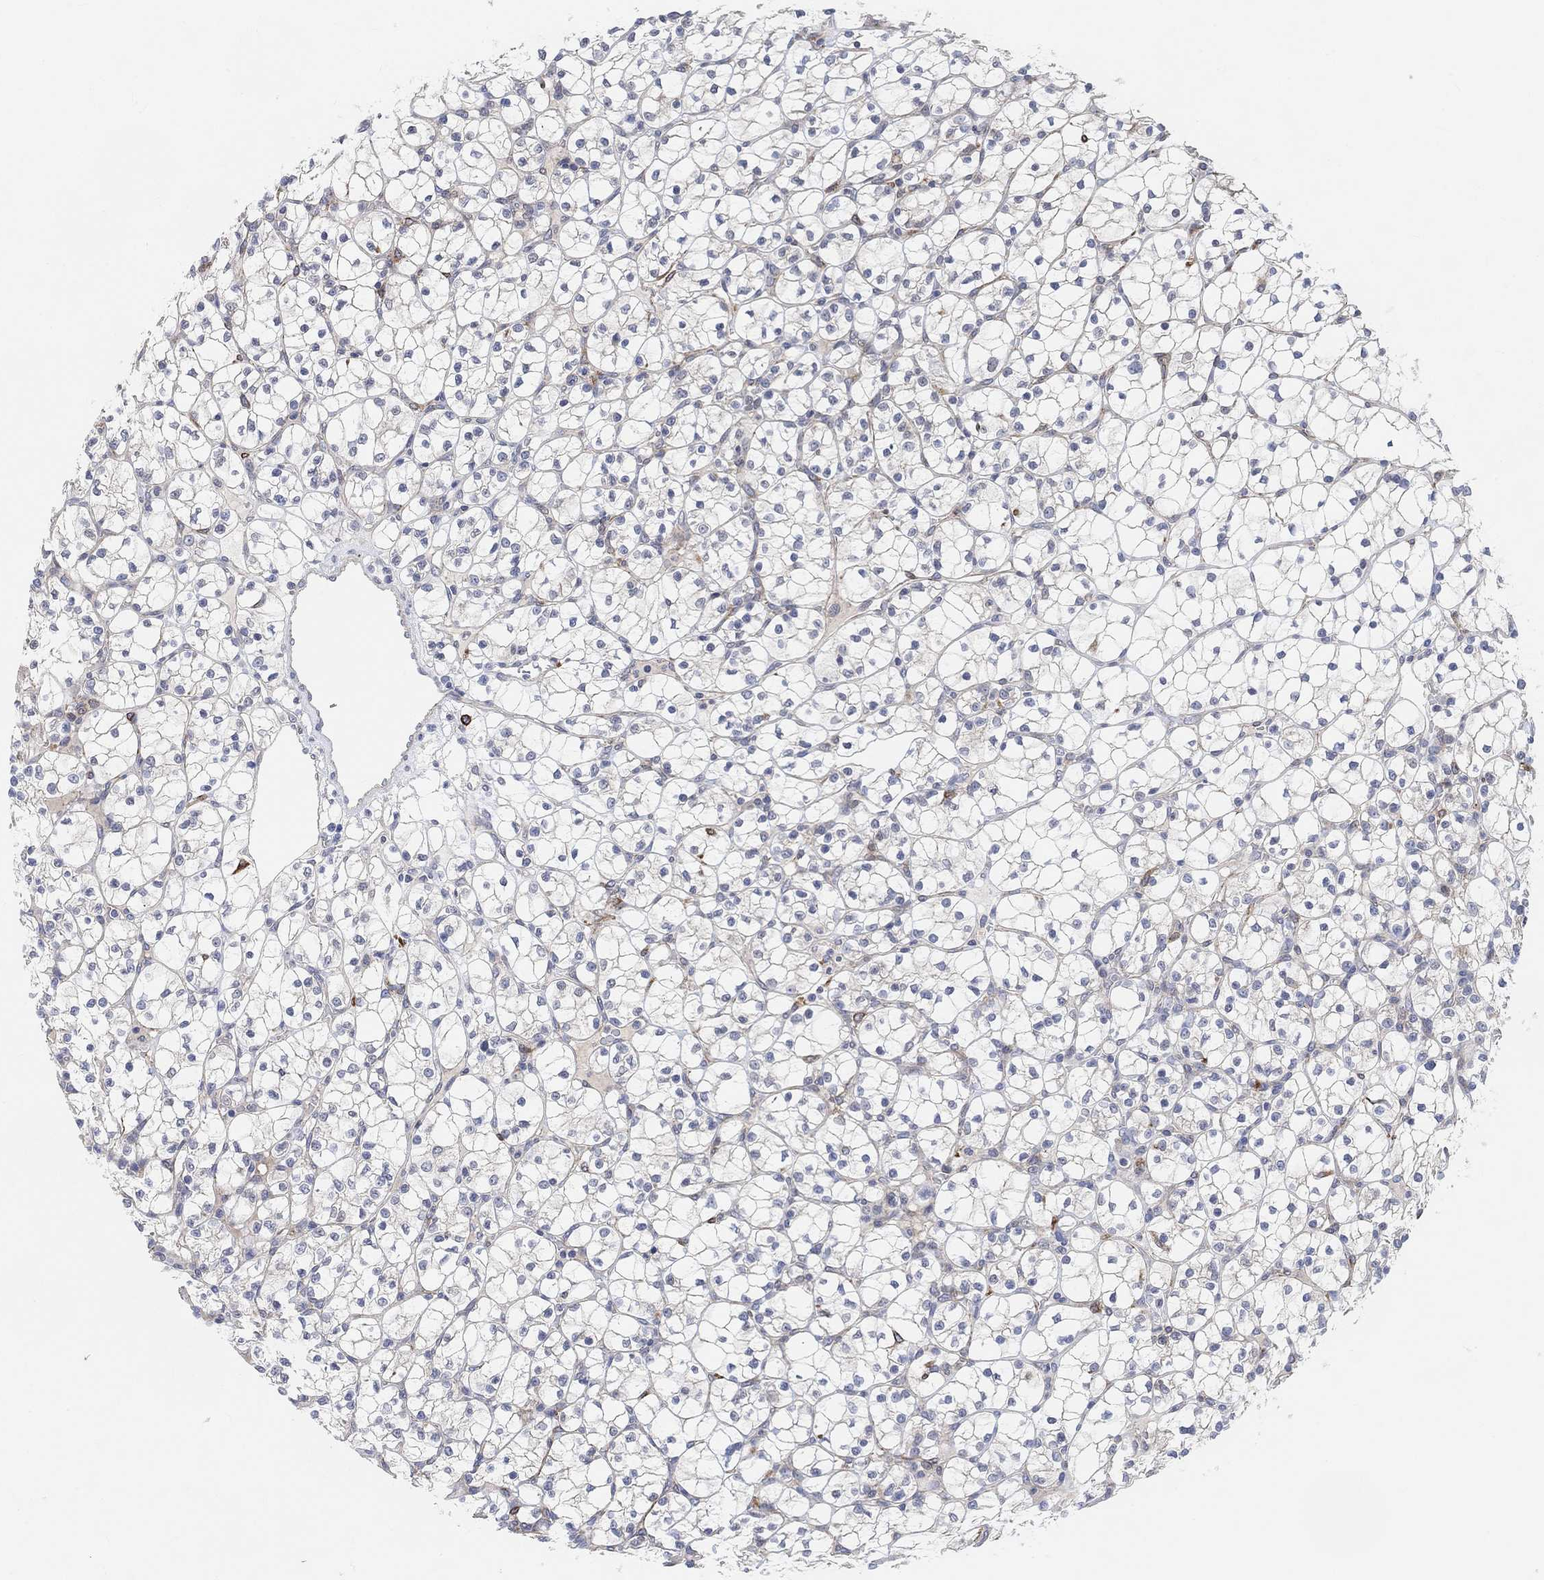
{"staining": {"intensity": "negative", "quantity": "none", "location": "none"}, "tissue": "renal cancer", "cell_type": "Tumor cells", "image_type": "cancer", "snomed": [{"axis": "morphology", "description": "Adenocarcinoma, NOS"}, {"axis": "topography", "description": "Kidney"}], "caption": "Immunohistochemistry (IHC) histopathology image of human renal cancer stained for a protein (brown), which displays no expression in tumor cells.", "gene": "HCRTR1", "patient": {"sex": "female", "age": 89}}